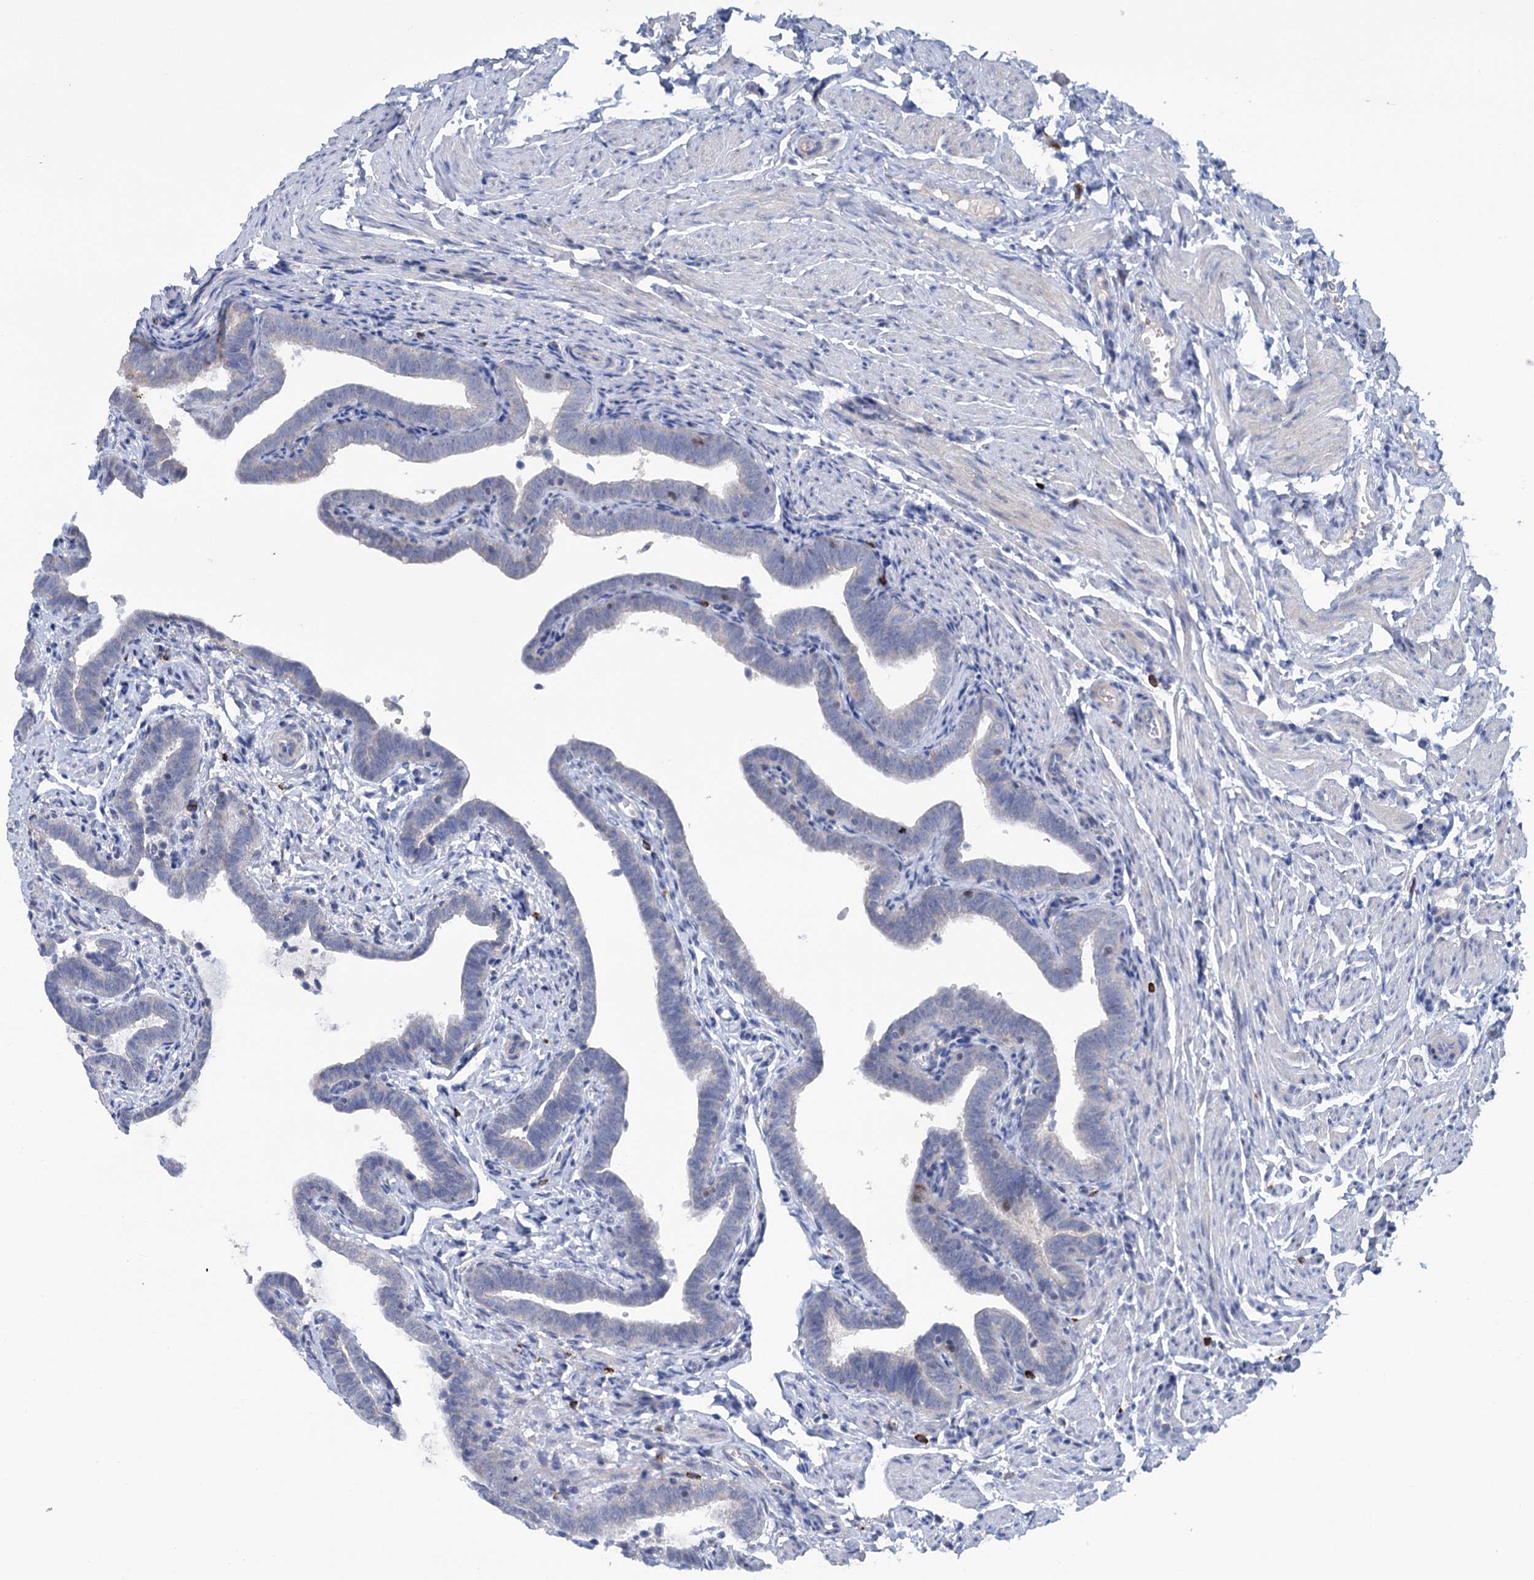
{"staining": {"intensity": "negative", "quantity": "none", "location": "none"}, "tissue": "fallopian tube", "cell_type": "Glandular cells", "image_type": "normal", "snomed": [{"axis": "morphology", "description": "Normal tissue, NOS"}, {"axis": "topography", "description": "Fallopian tube"}], "caption": "Glandular cells are negative for brown protein staining in normal fallopian tube. (Immunohistochemistry, brightfield microscopy, high magnification).", "gene": "FAM111B", "patient": {"sex": "female", "age": 36}}